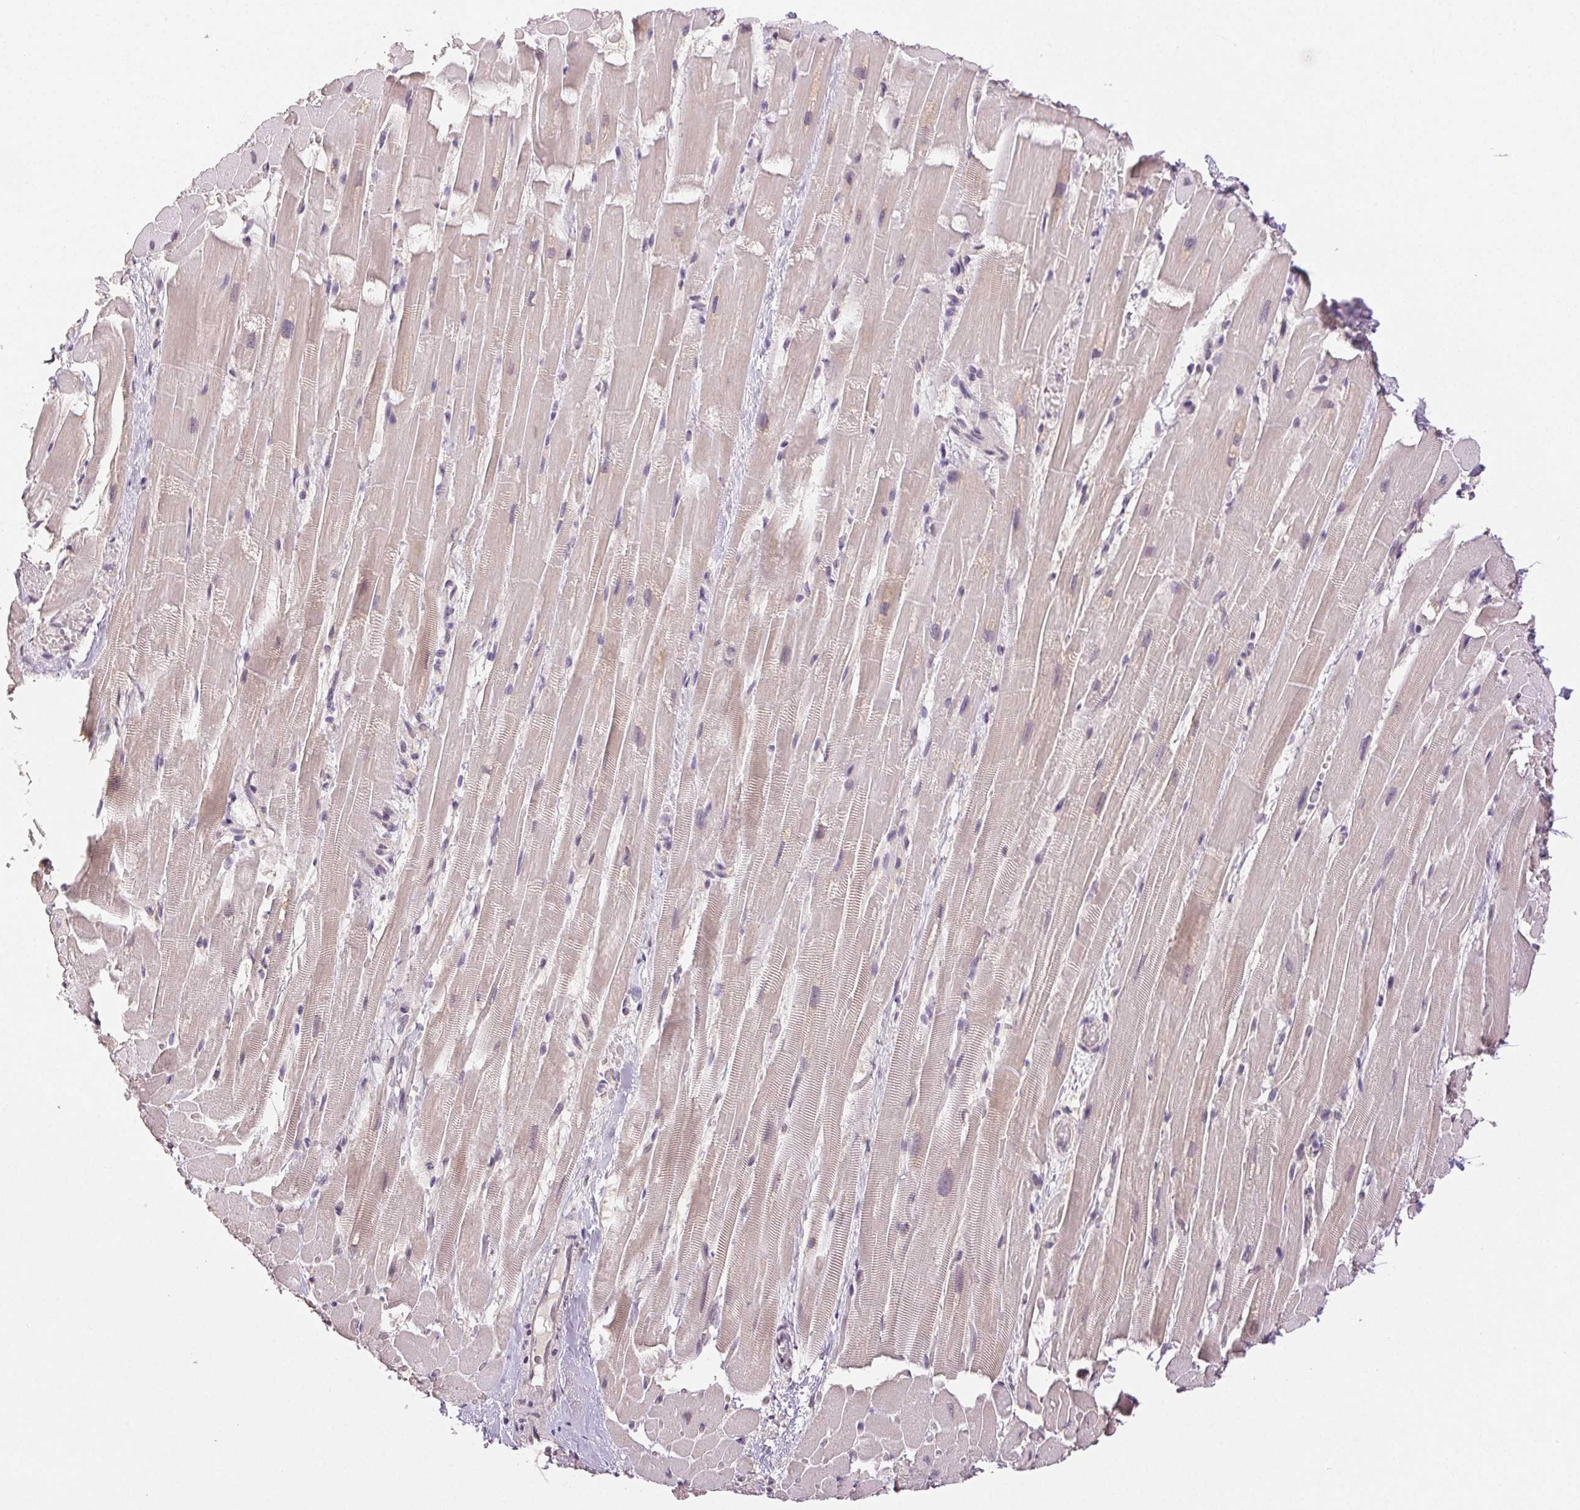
{"staining": {"intensity": "negative", "quantity": "none", "location": "none"}, "tissue": "heart muscle", "cell_type": "Cardiomyocytes", "image_type": "normal", "snomed": [{"axis": "morphology", "description": "Normal tissue, NOS"}, {"axis": "topography", "description": "Heart"}], "caption": "The IHC histopathology image has no significant staining in cardiomyocytes of heart muscle. The staining is performed using DAB (3,3'-diaminobenzidine) brown chromogen with nuclei counter-stained in using hematoxylin.", "gene": "PLCB1", "patient": {"sex": "male", "age": 37}}